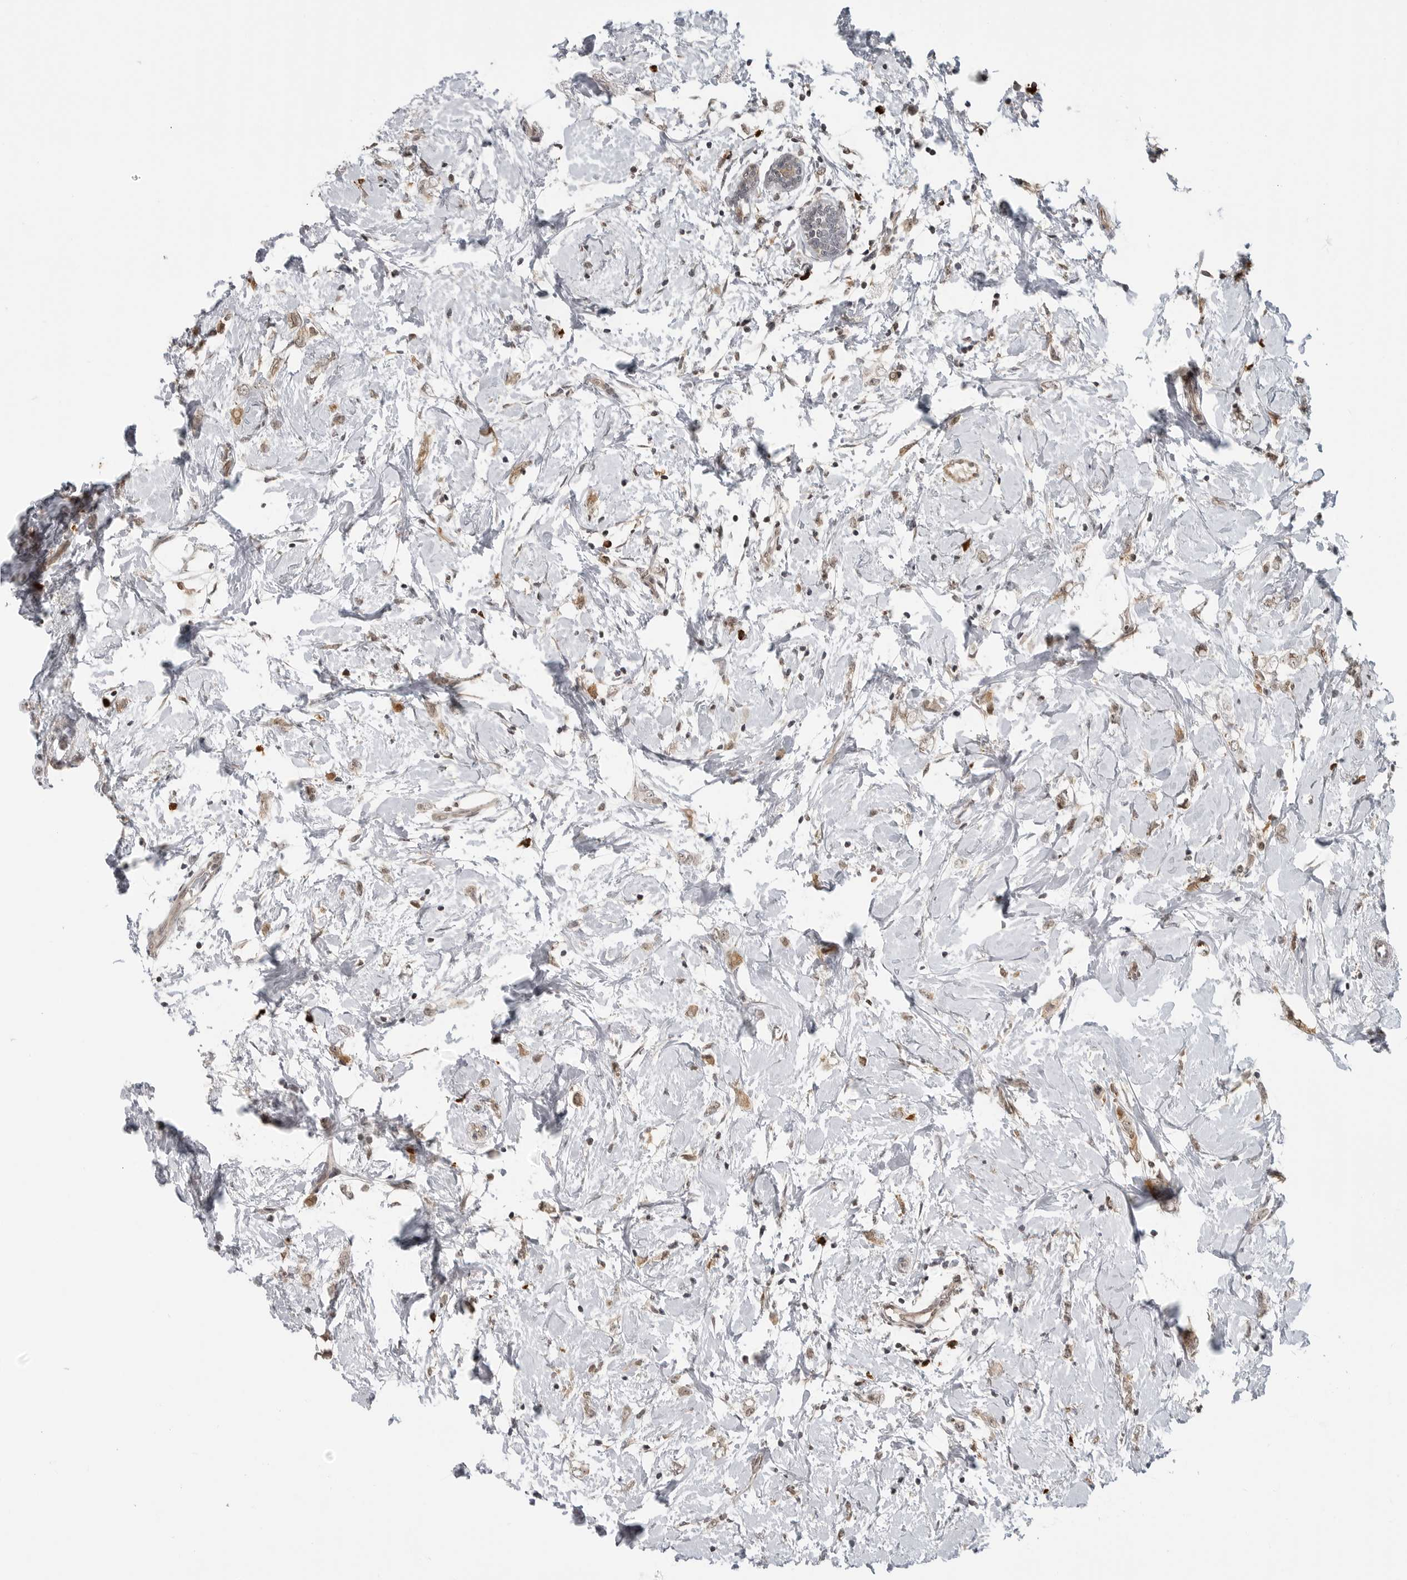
{"staining": {"intensity": "weak", "quantity": ">75%", "location": "cytoplasmic/membranous"}, "tissue": "breast cancer", "cell_type": "Tumor cells", "image_type": "cancer", "snomed": [{"axis": "morphology", "description": "Normal tissue, NOS"}, {"axis": "morphology", "description": "Lobular carcinoma"}, {"axis": "topography", "description": "Breast"}], "caption": "Lobular carcinoma (breast) stained with a protein marker demonstrates weak staining in tumor cells.", "gene": "CEP295NL", "patient": {"sex": "female", "age": 47}}